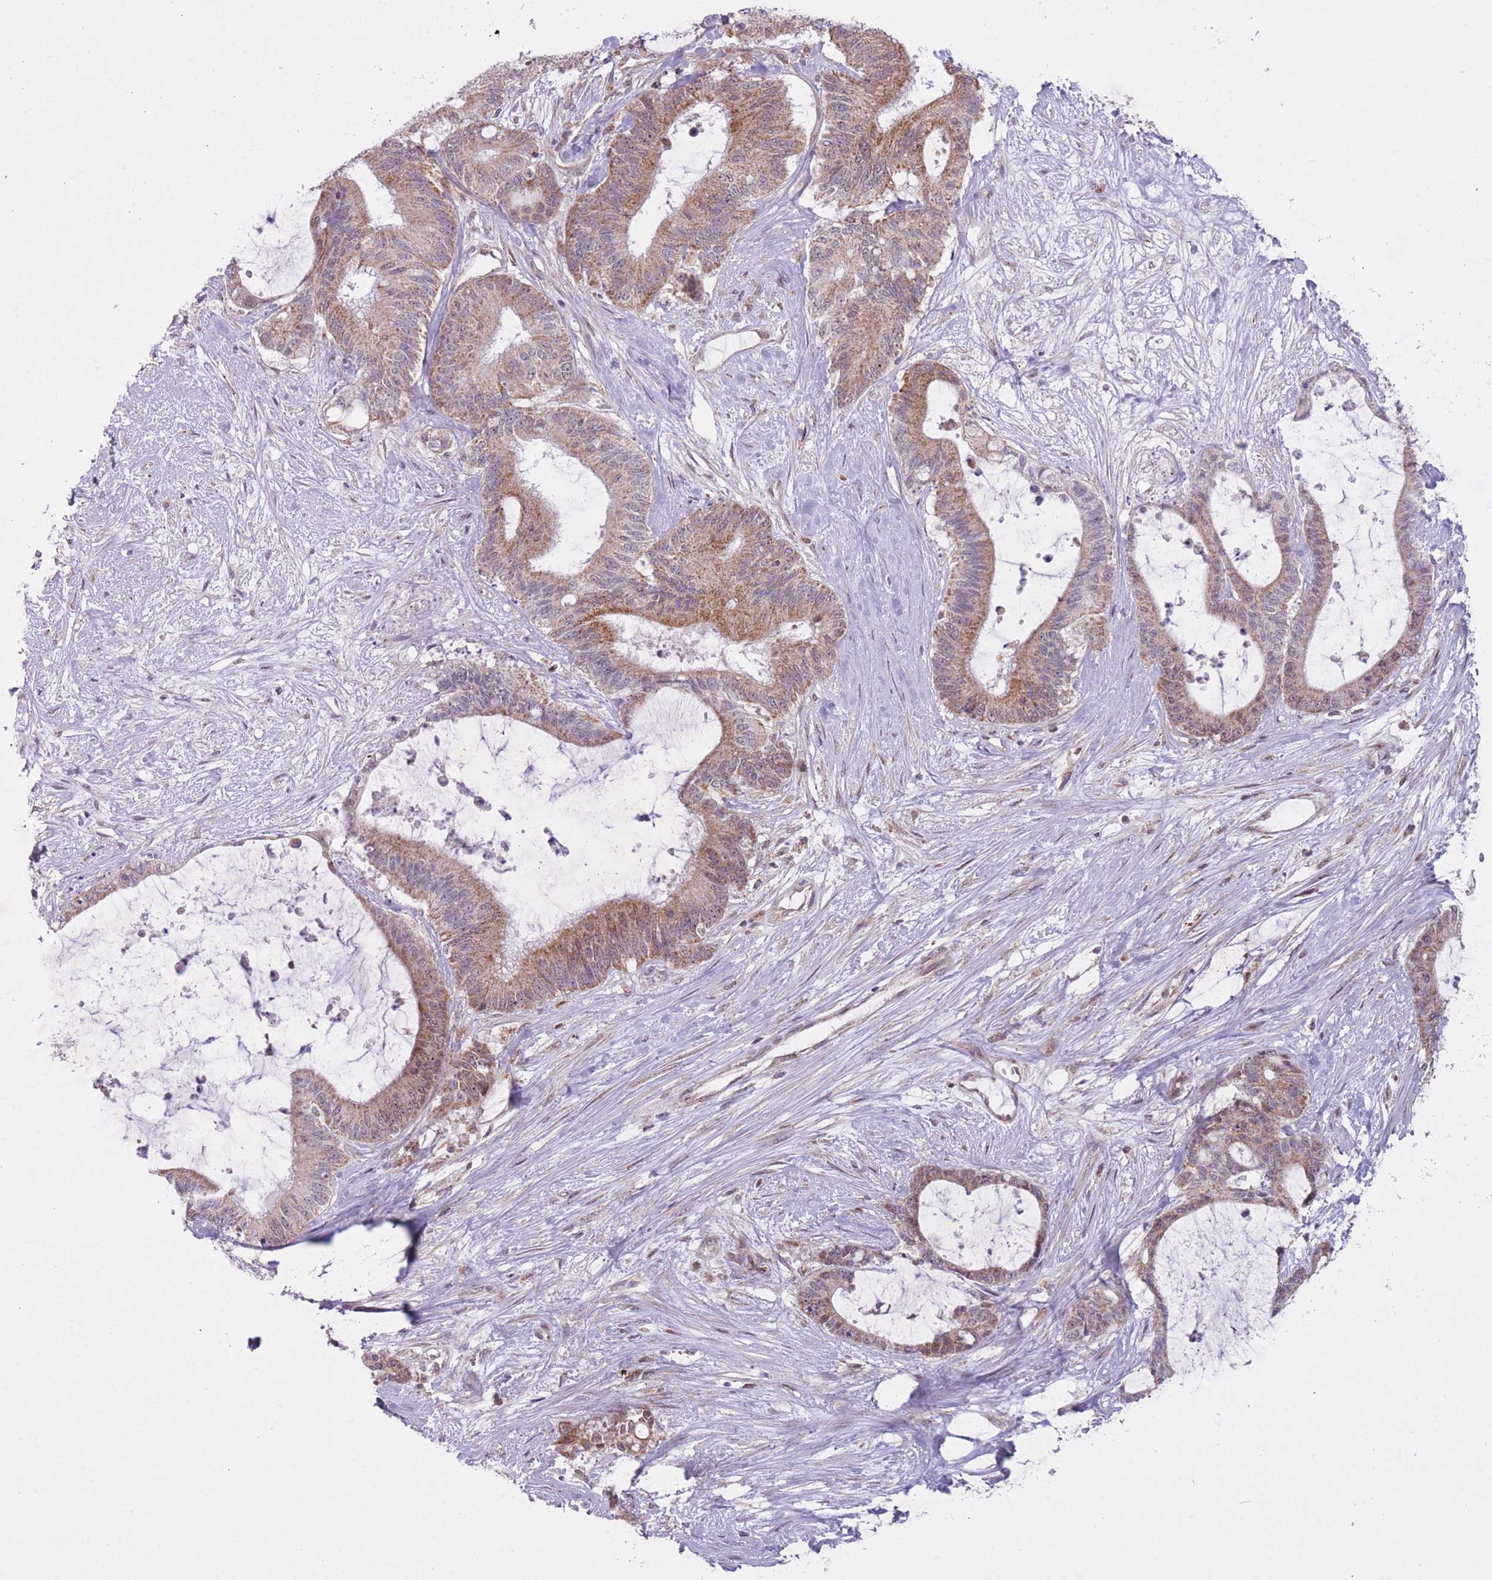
{"staining": {"intensity": "moderate", "quantity": ">75%", "location": "cytoplasmic/membranous"}, "tissue": "liver cancer", "cell_type": "Tumor cells", "image_type": "cancer", "snomed": [{"axis": "morphology", "description": "Normal tissue, NOS"}, {"axis": "morphology", "description": "Cholangiocarcinoma"}, {"axis": "topography", "description": "Liver"}, {"axis": "topography", "description": "Peripheral nerve tissue"}], "caption": "Immunohistochemical staining of human liver cancer (cholangiocarcinoma) exhibits medium levels of moderate cytoplasmic/membranous staining in approximately >75% of tumor cells. Using DAB (3,3'-diaminobenzidine) (brown) and hematoxylin (blue) stains, captured at high magnification using brightfield microscopy.", "gene": "DPYSL4", "patient": {"sex": "female", "age": 73}}